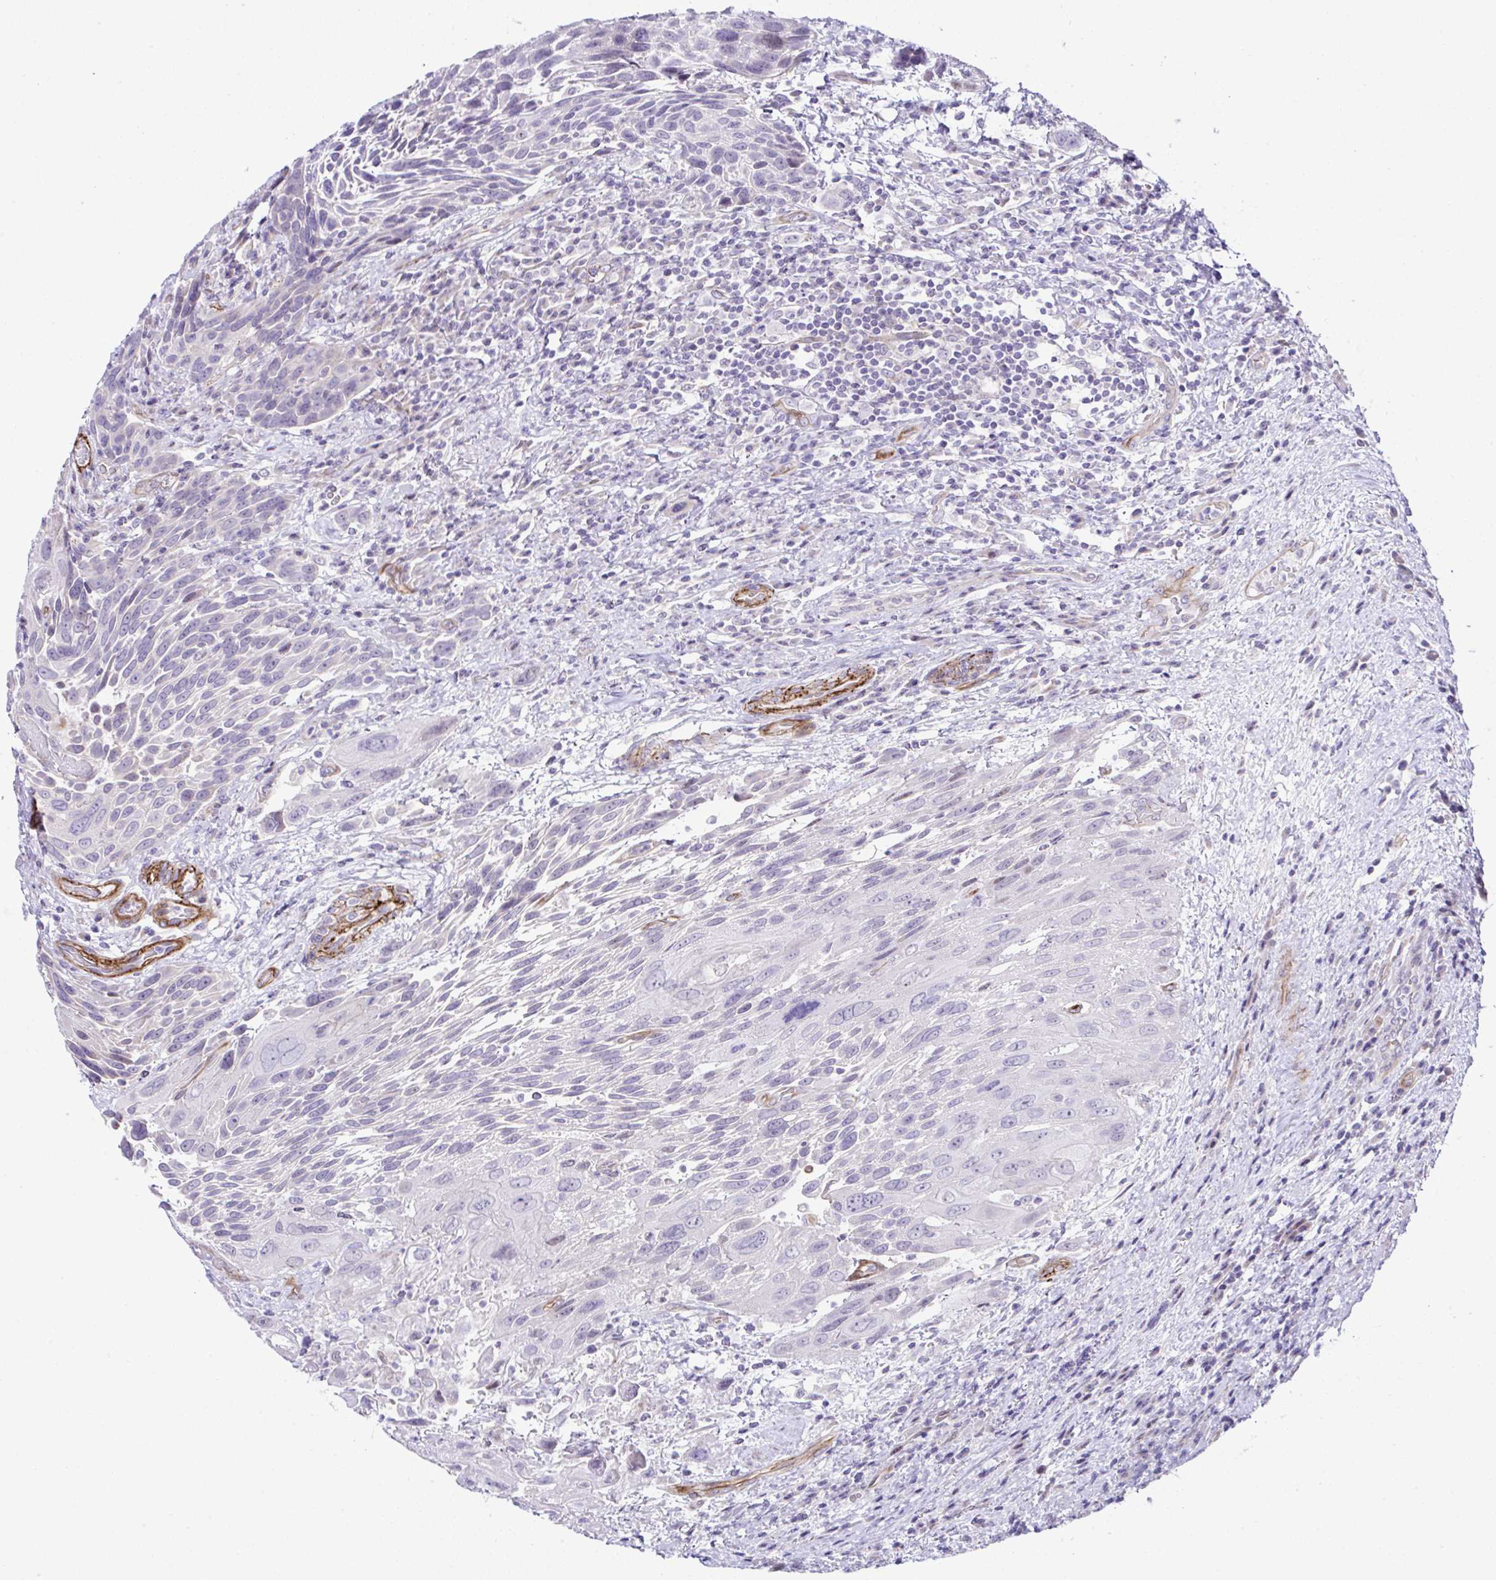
{"staining": {"intensity": "negative", "quantity": "none", "location": "none"}, "tissue": "urothelial cancer", "cell_type": "Tumor cells", "image_type": "cancer", "snomed": [{"axis": "morphology", "description": "Urothelial carcinoma, High grade"}, {"axis": "topography", "description": "Urinary bladder"}], "caption": "A photomicrograph of human urothelial cancer is negative for staining in tumor cells.", "gene": "FBXO34", "patient": {"sex": "female", "age": 70}}